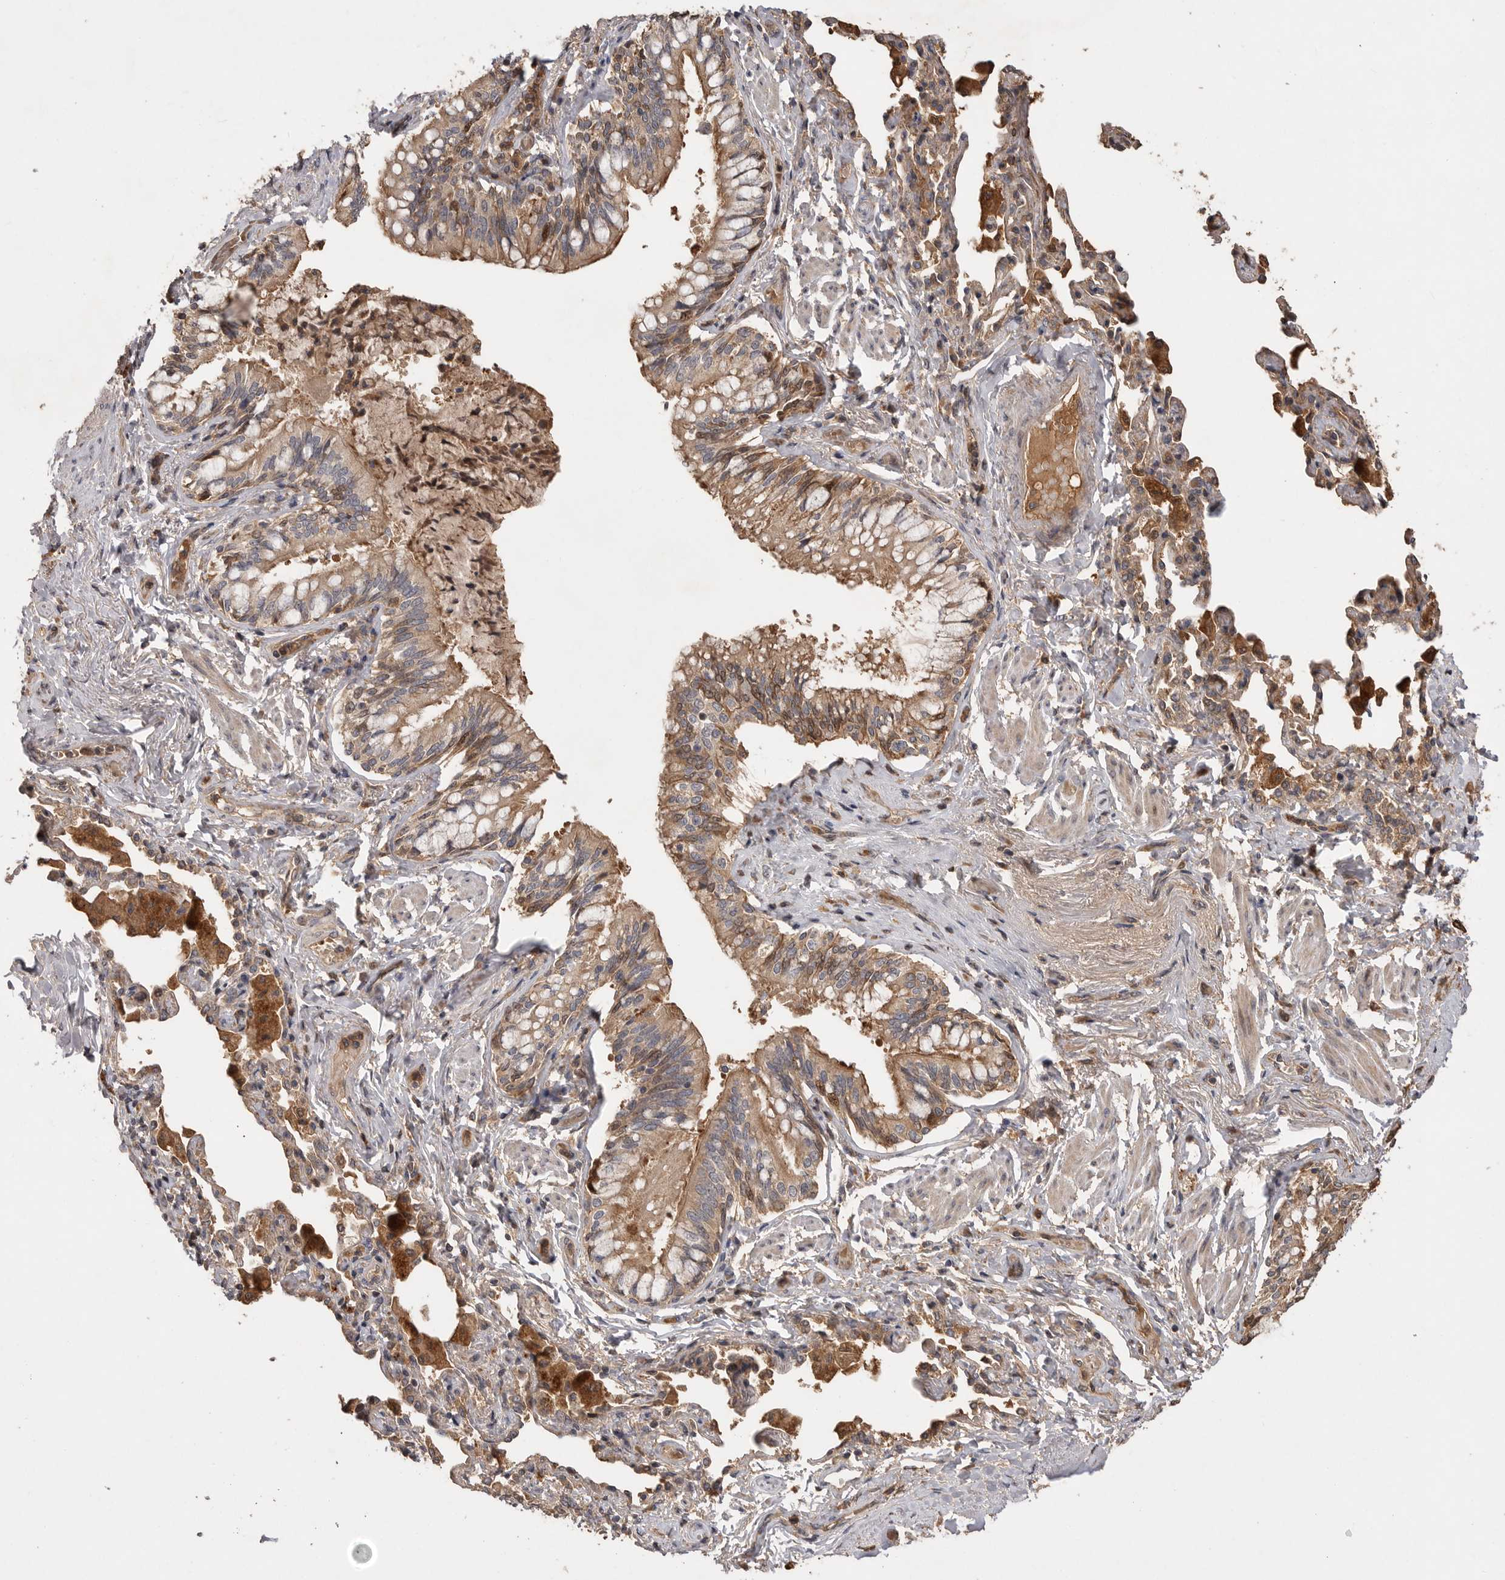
{"staining": {"intensity": "moderate", "quantity": ">75%", "location": "cytoplasmic/membranous,nuclear"}, "tissue": "bronchus", "cell_type": "Respiratory epithelial cells", "image_type": "normal", "snomed": [{"axis": "morphology", "description": "Normal tissue, NOS"}, {"axis": "morphology", "description": "Inflammation, NOS"}, {"axis": "topography", "description": "Bronchus"}, {"axis": "topography", "description": "Lung"}], "caption": "High-power microscopy captured an immunohistochemistry (IHC) histopathology image of unremarkable bronchus, revealing moderate cytoplasmic/membranous,nuclear staining in about >75% of respiratory epithelial cells. The protein of interest is stained brown, and the nuclei are stained in blue (DAB (3,3'-diaminobenzidine) IHC with brightfield microscopy, high magnification).", "gene": "VN1R4", "patient": {"sex": "female", "age": 46}}